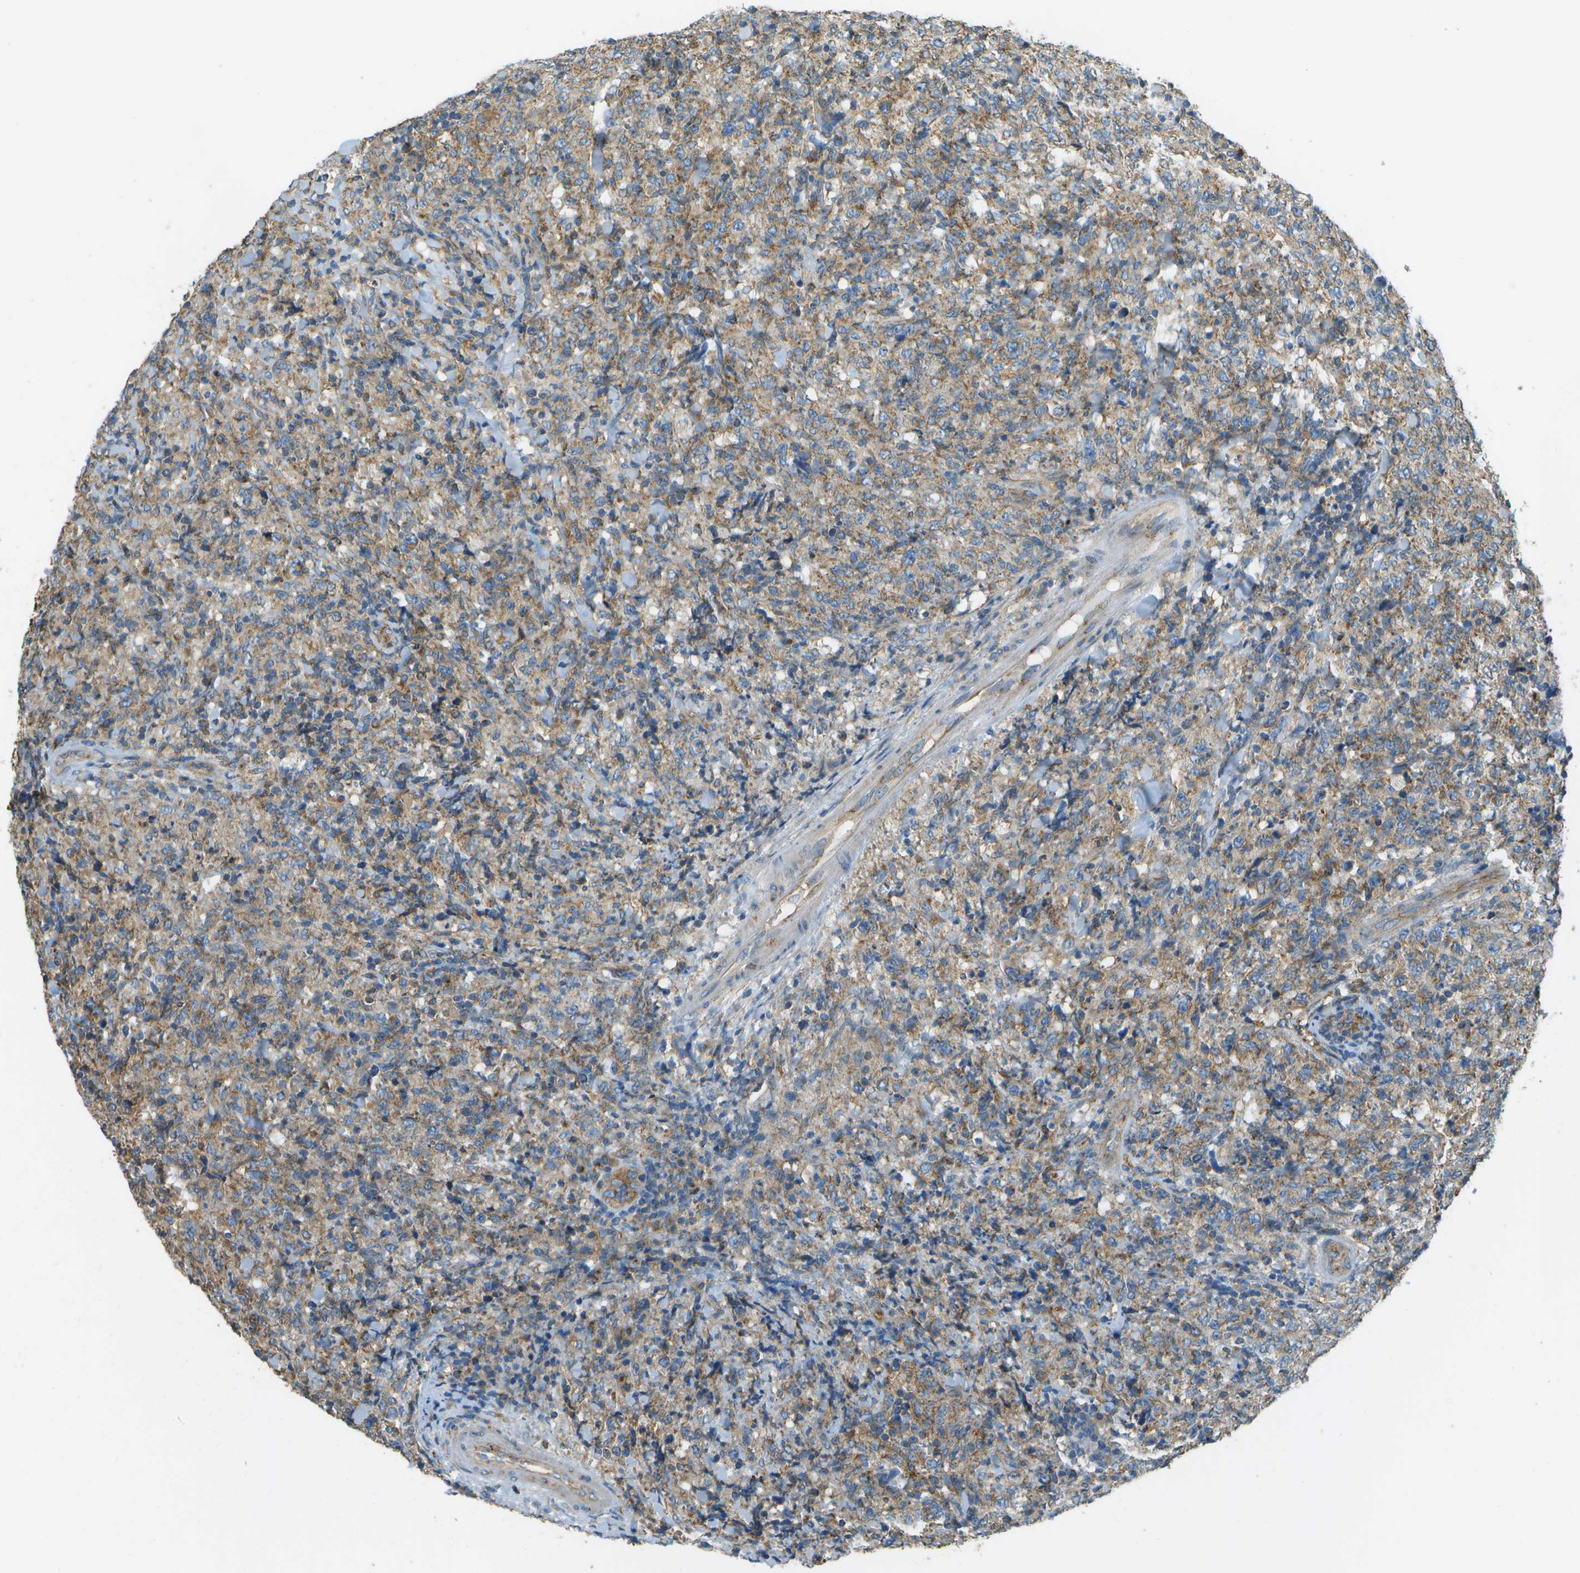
{"staining": {"intensity": "moderate", "quantity": "25%-75%", "location": "cytoplasmic/membranous"}, "tissue": "lymphoma", "cell_type": "Tumor cells", "image_type": "cancer", "snomed": [{"axis": "morphology", "description": "Malignant lymphoma, non-Hodgkin's type, High grade"}, {"axis": "topography", "description": "Tonsil"}], "caption": "Tumor cells show medium levels of moderate cytoplasmic/membranous positivity in approximately 25%-75% of cells in human lymphoma.", "gene": "CLTC", "patient": {"sex": "female", "age": 36}}